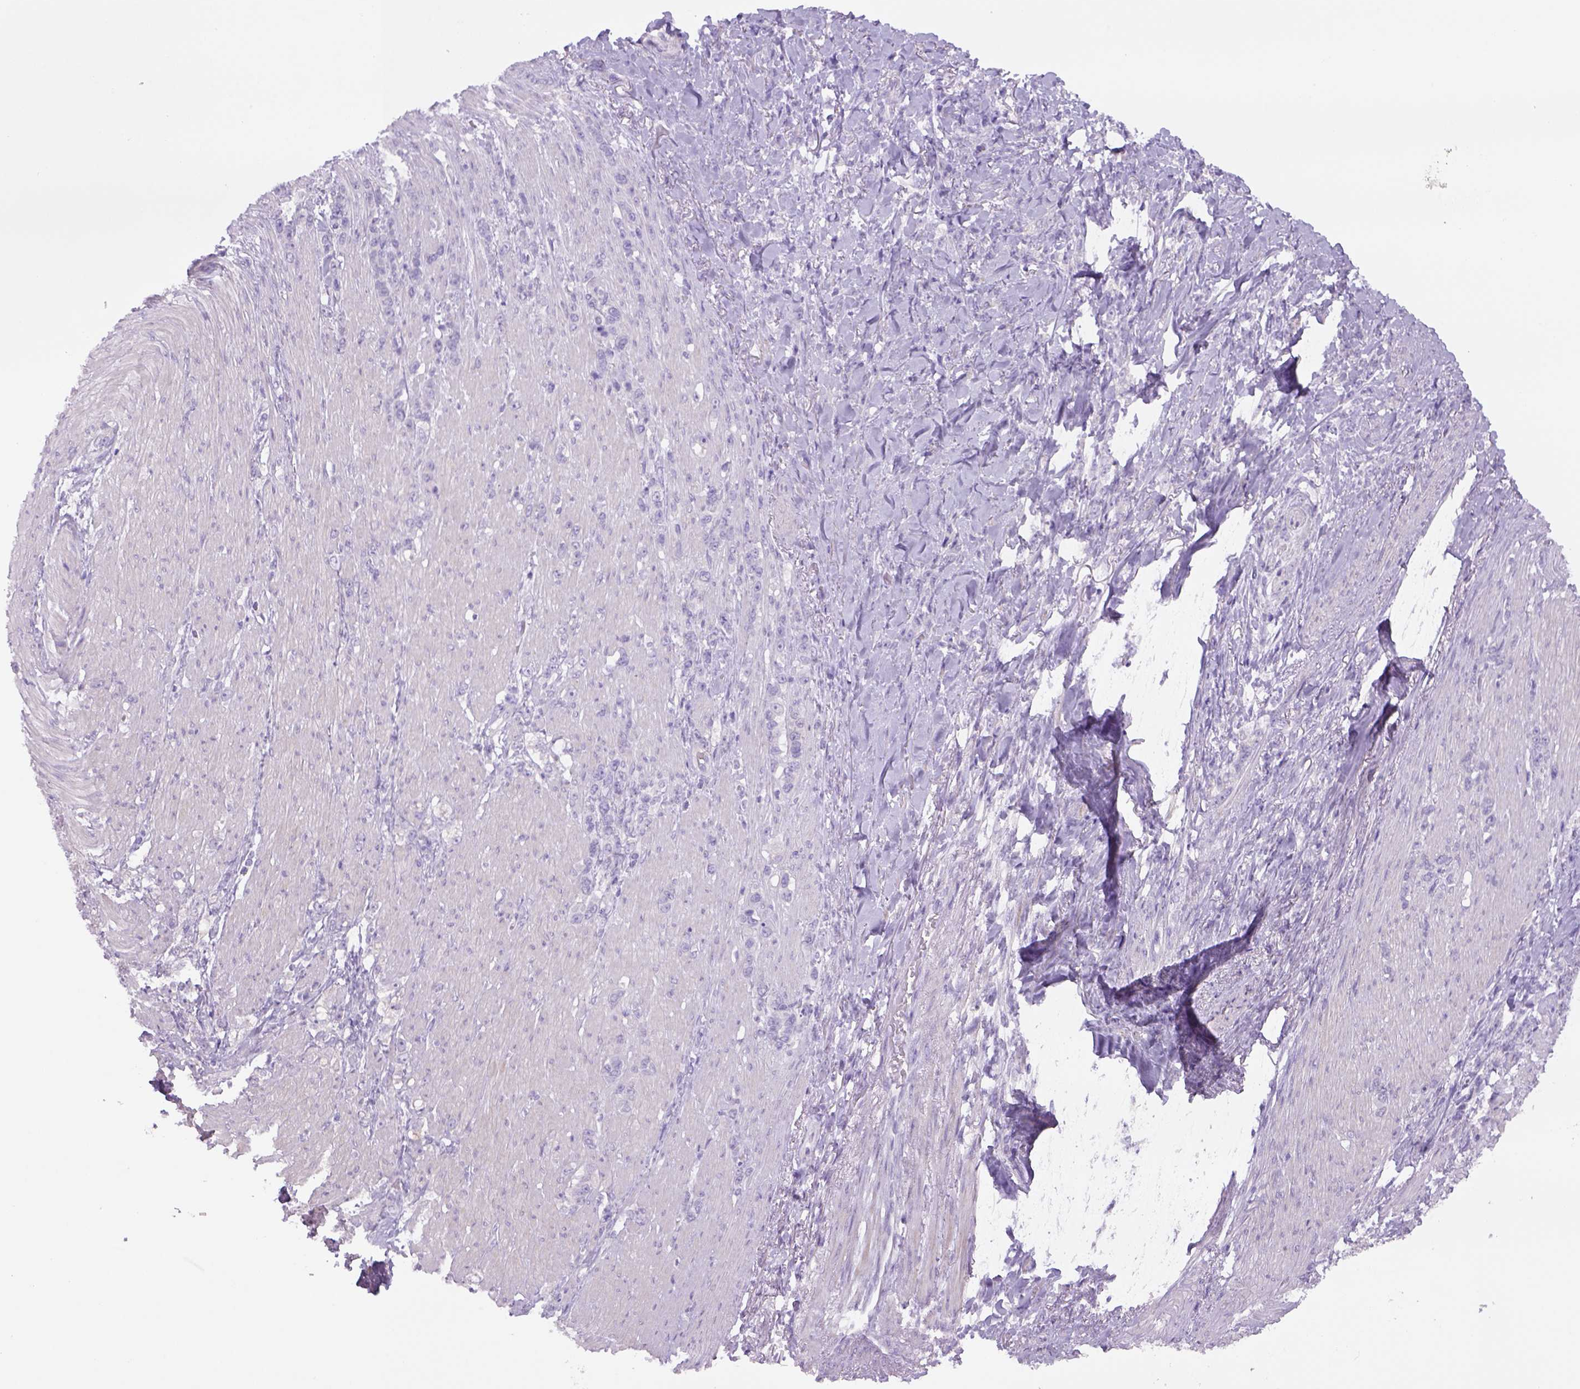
{"staining": {"intensity": "negative", "quantity": "none", "location": "none"}, "tissue": "stomach cancer", "cell_type": "Tumor cells", "image_type": "cancer", "snomed": [{"axis": "morphology", "description": "Adenocarcinoma, NOS"}, {"axis": "topography", "description": "Stomach, lower"}], "caption": "Human stomach cancer (adenocarcinoma) stained for a protein using immunohistochemistry (IHC) exhibits no expression in tumor cells.", "gene": "TENM4", "patient": {"sex": "male", "age": 88}}